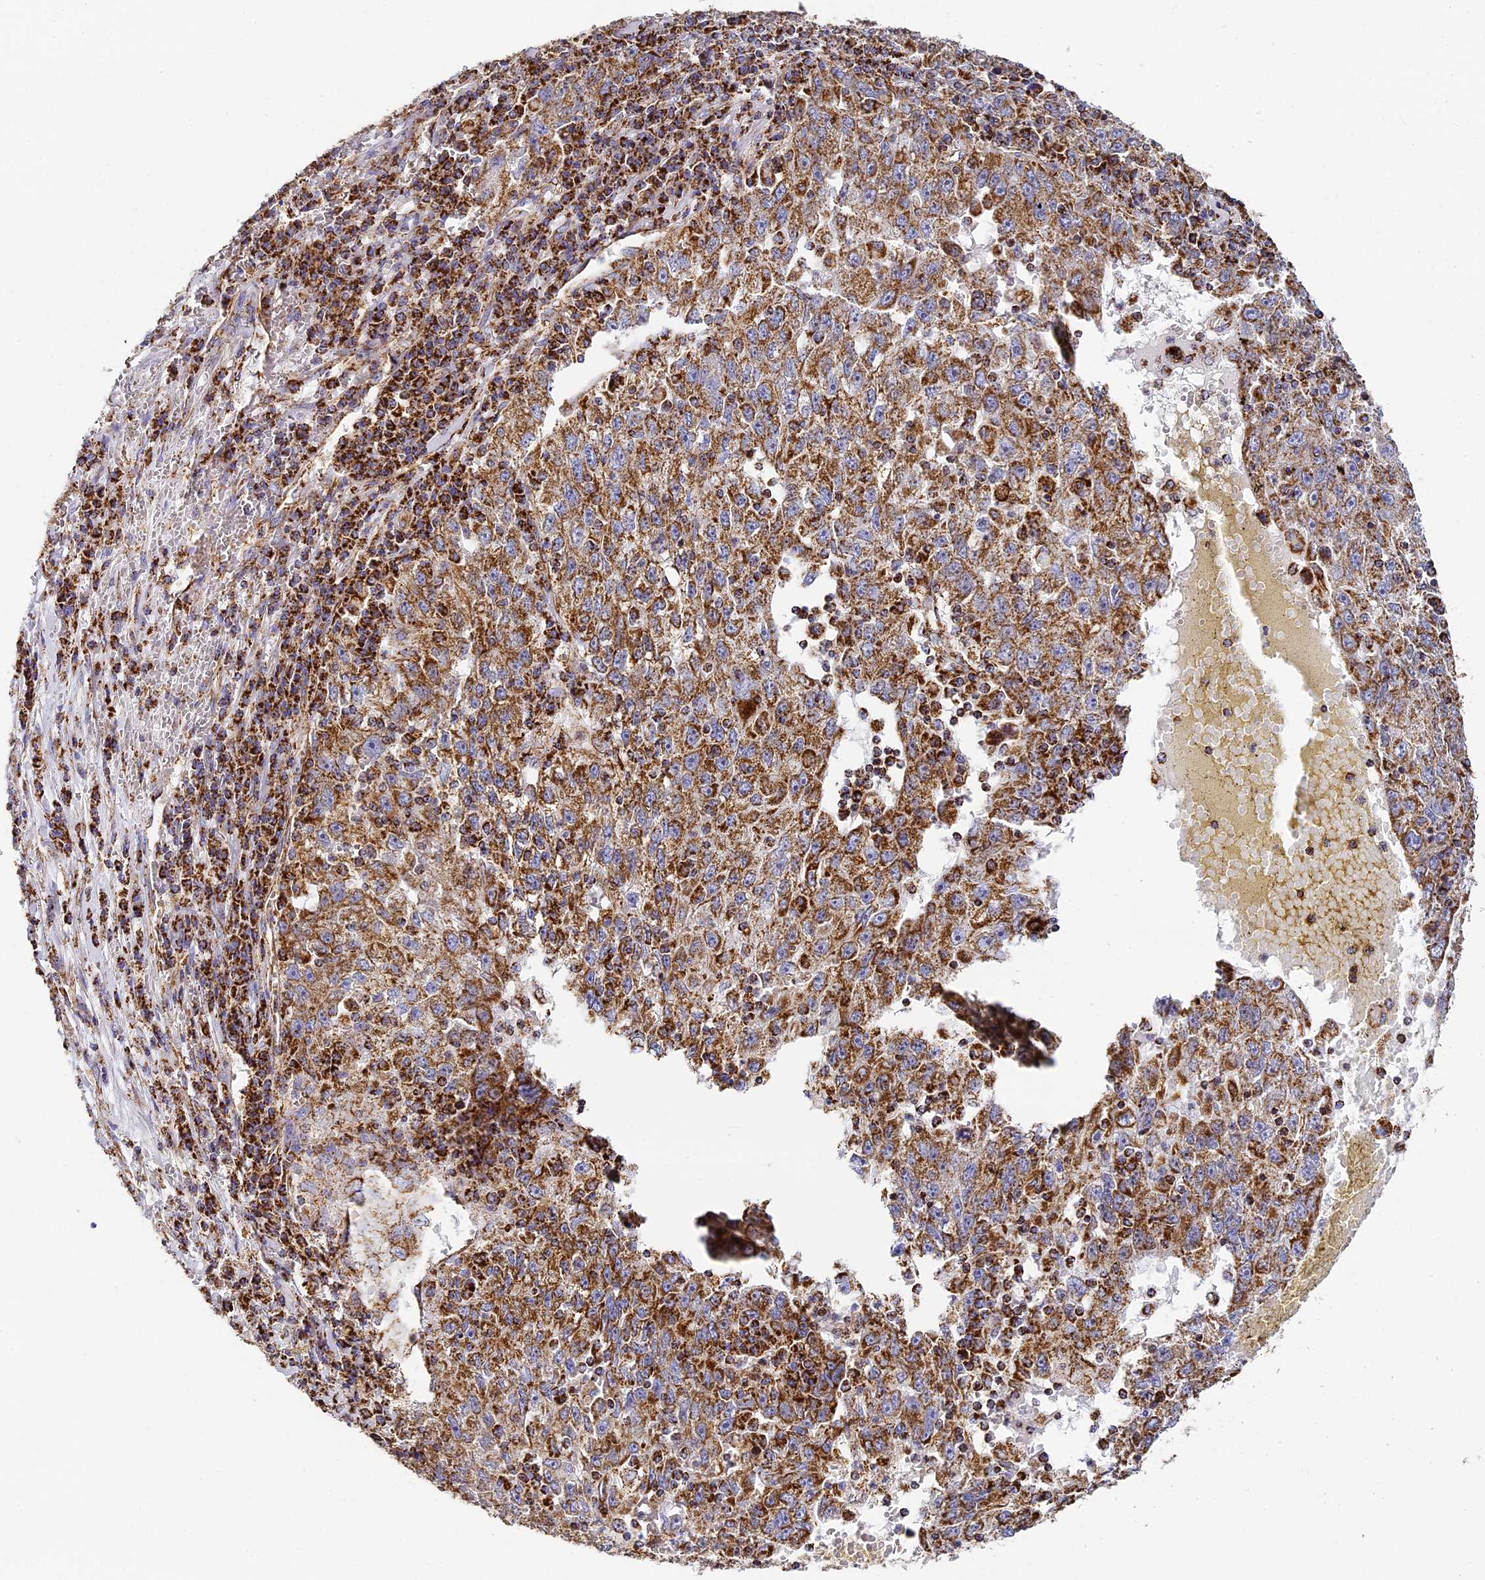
{"staining": {"intensity": "moderate", "quantity": ">75%", "location": "cytoplasmic/membranous"}, "tissue": "liver cancer", "cell_type": "Tumor cells", "image_type": "cancer", "snomed": [{"axis": "morphology", "description": "Carcinoma, Hepatocellular, NOS"}, {"axis": "topography", "description": "Liver"}], "caption": "Hepatocellular carcinoma (liver) was stained to show a protein in brown. There is medium levels of moderate cytoplasmic/membranous positivity in about >75% of tumor cells.", "gene": "STK17A", "patient": {"sex": "male", "age": 49}}